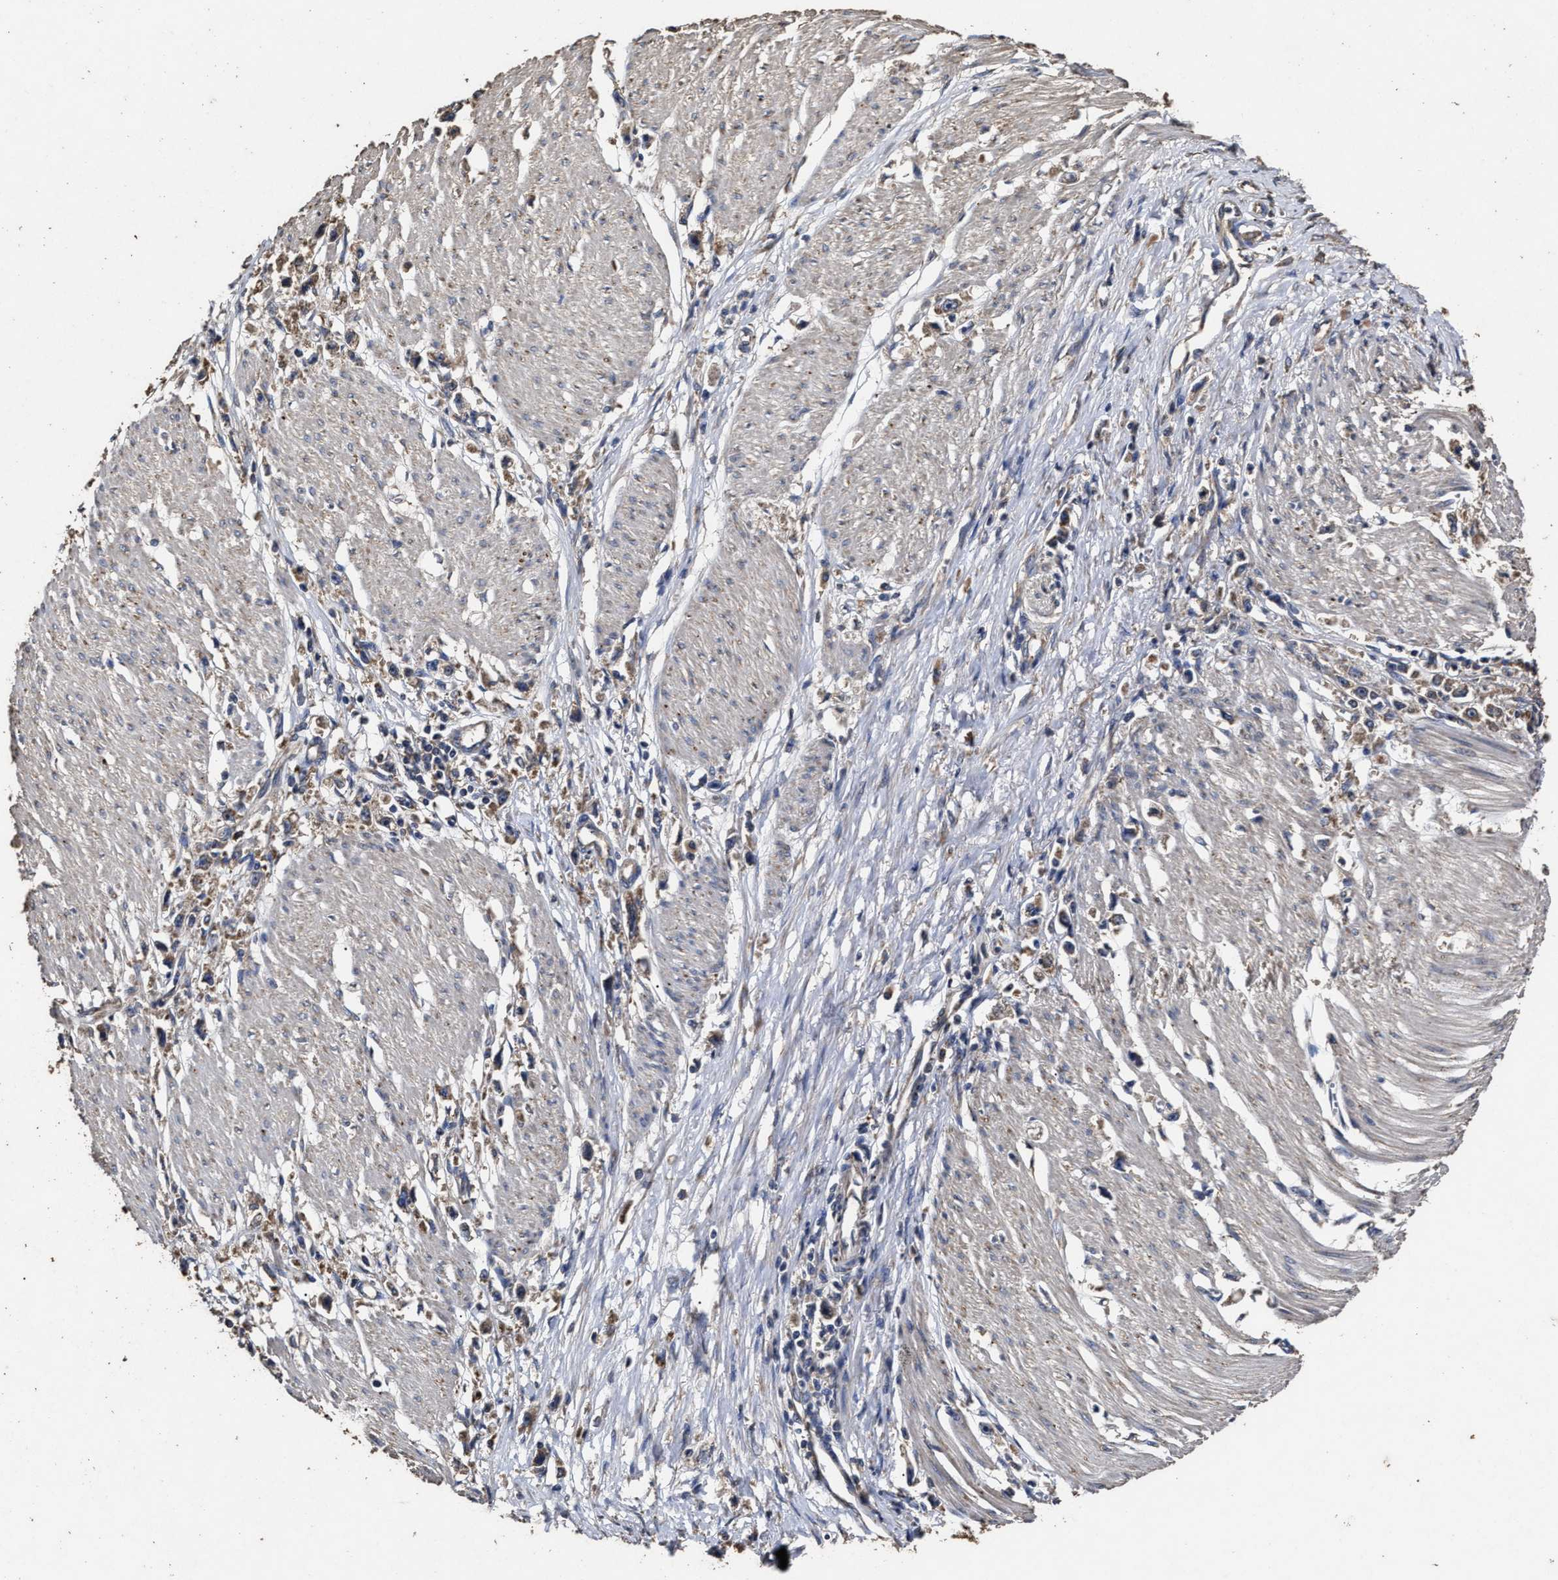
{"staining": {"intensity": "weak", "quantity": ">75%", "location": "cytoplasmic/membranous"}, "tissue": "stomach cancer", "cell_type": "Tumor cells", "image_type": "cancer", "snomed": [{"axis": "morphology", "description": "Adenocarcinoma, NOS"}, {"axis": "topography", "description": "Stomach"}], "caption": "Tumor cells reveal low levels of weak cytoplasmic/membranous expression in about >75% of cells in stomach cancer.", "gene": "PPM1K", "patient": {"sex": "female", "age": 59}}